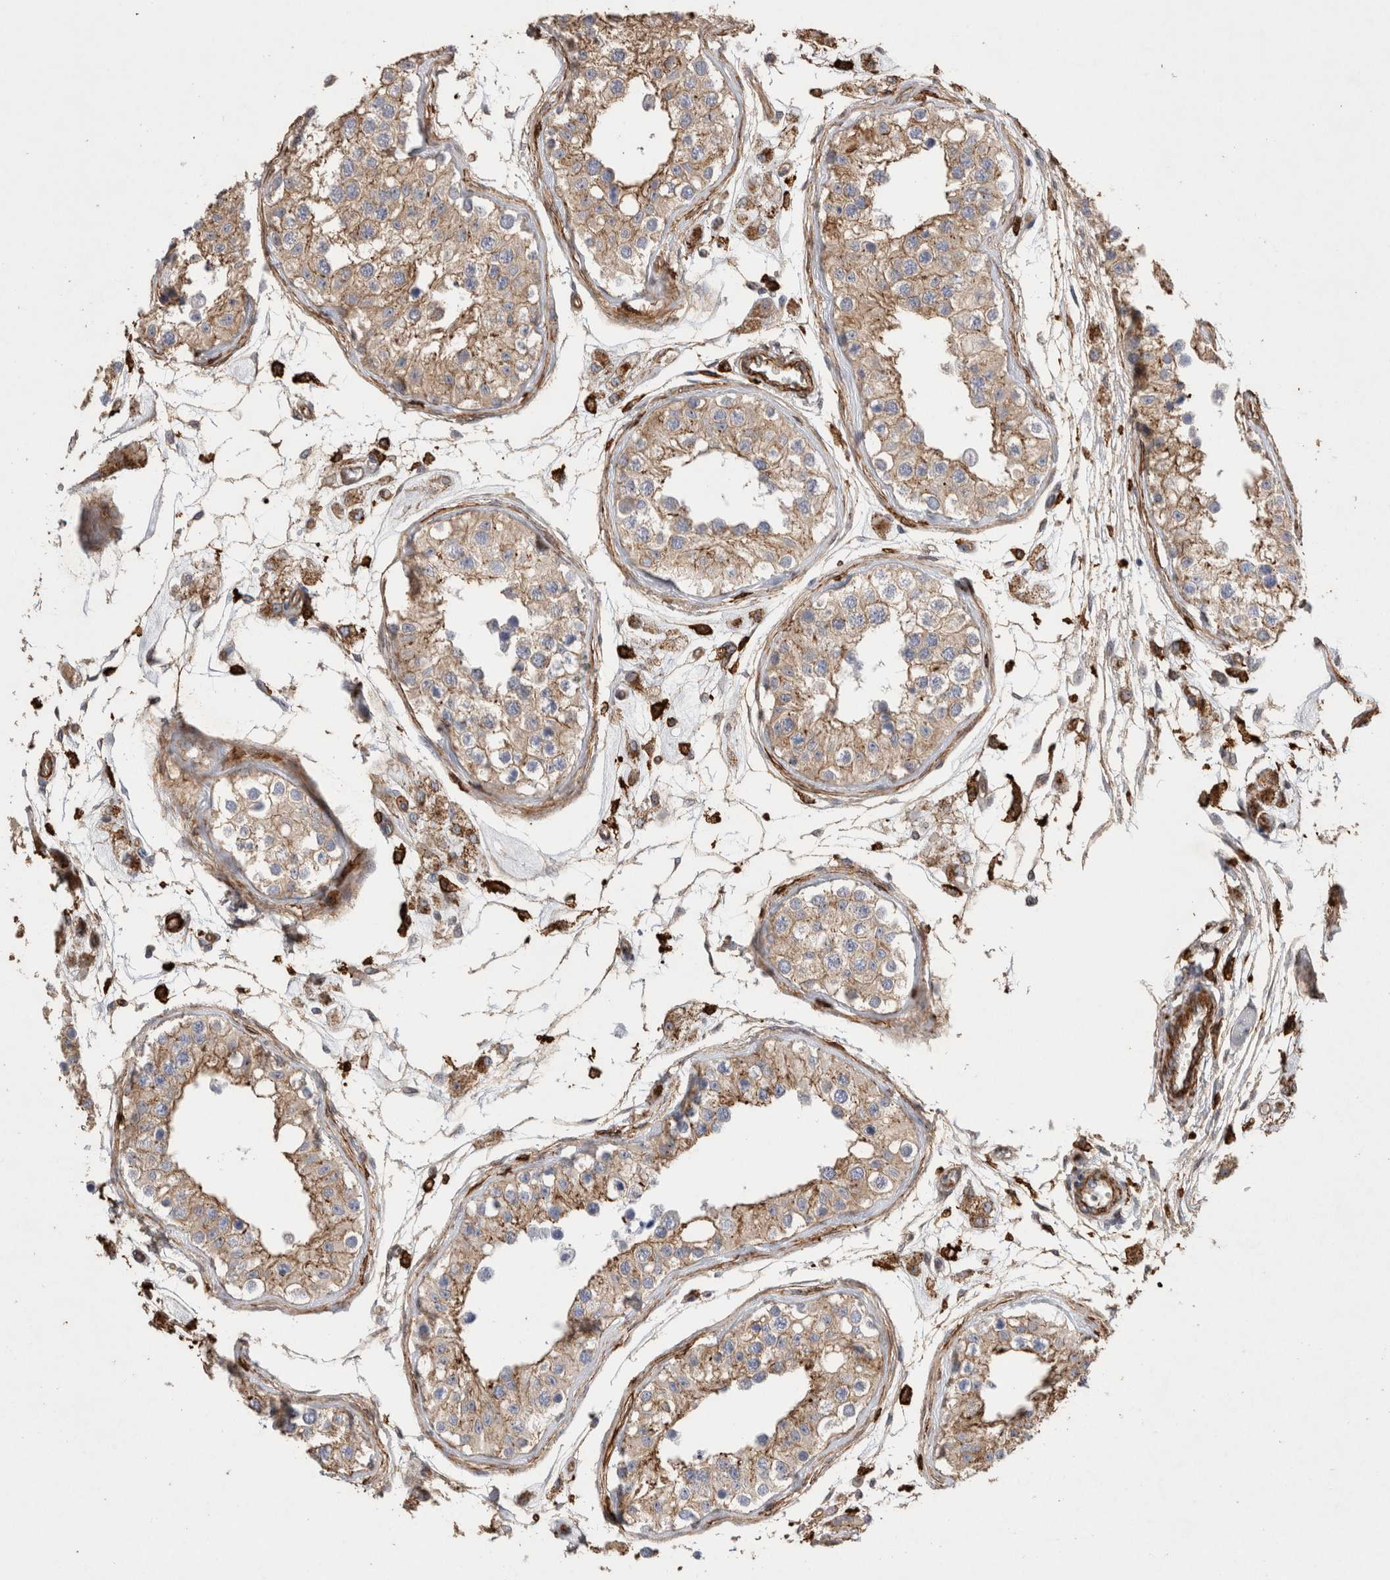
{"staining": {"intensity": "weak", "quantity": ">75%", "location": "cytoplasmic/membranous"}, "tissue": "testis", "cell_type": "Cells in seminiferous ducts", "image_type": "normal", "snomed": [{"axis": "morphology", "description": "Normal tissue, NOS"}, {"axis": "morphology", "description": "Adenocarcinoma, metastatic, NOS"}, {"axis": "topography", "description": "Testis"}], "caption": "Testis stained with IHC shows weak cytoplasmic/membranous staining in about >75% of cells in seminiferous ducts. The staining was performed using DAB, with brown indicating positive protein expression. Nuclei are stained blue with hematoxylin.", "gene": "GPER1", "patient": {"sex": "male", "age": 26}}